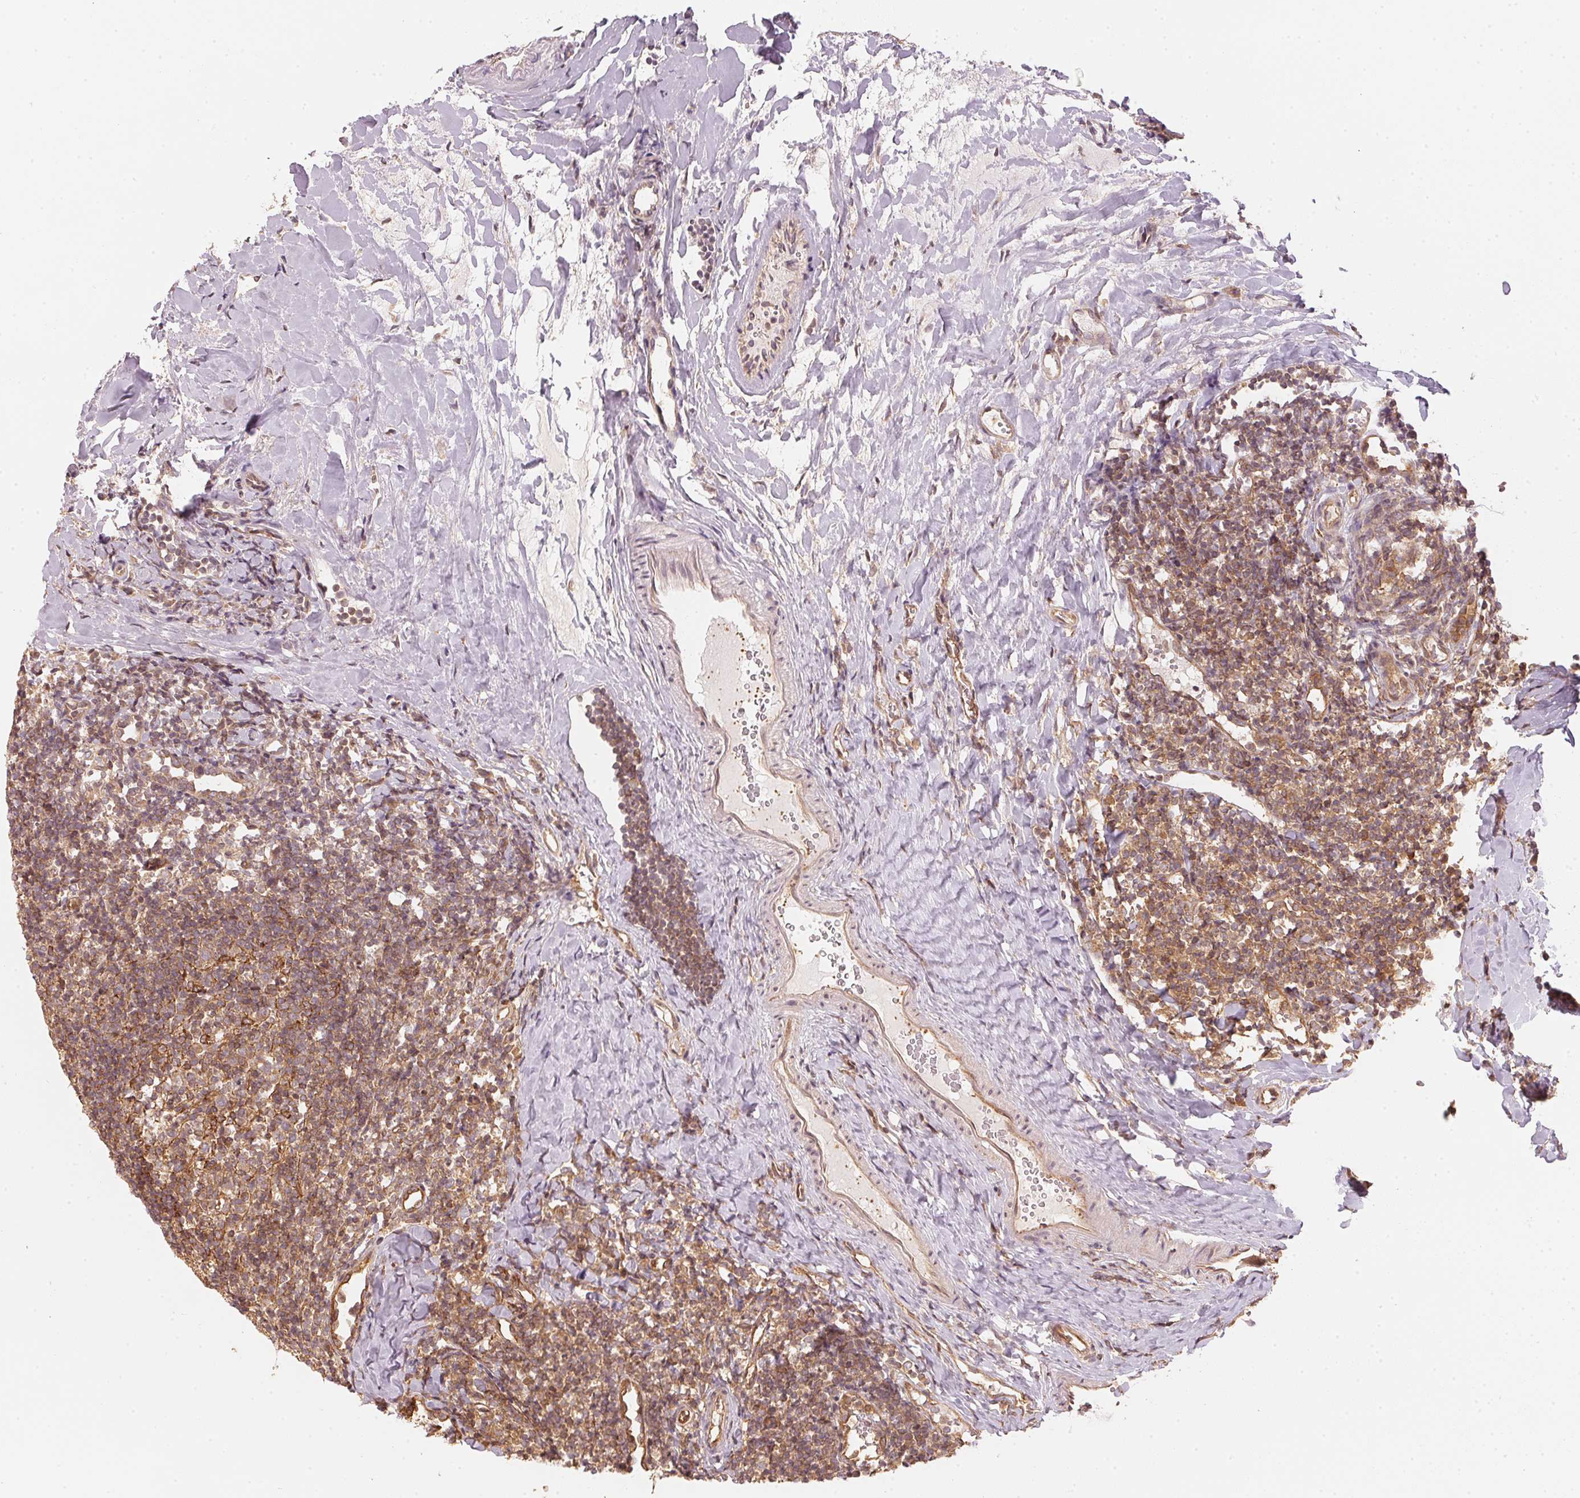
{"staining": {"intensity": "moderate", "quantity": "25%-75%", "location": "cytoplasmic/membranous"}, "tissue": "tonsil", "cell_type": "Germinal center cells", "image_type": "normal", "snomed": [{"axis": "morphology", "description": "Normal tissue, NOS"}, {"axis": "topography", "description": "Tonsil"}], "caption": "Unremarkable tonsil reveals moderate cytoplasmic/membranous positivity in approximately 25%-75% of germinal center cells, visualized by immunohistochemistry. The protein is shown in brown color, while the nuclei are stained blue.", "gene": "STRN4", "patient": {"sex": "female", "age": 10}}